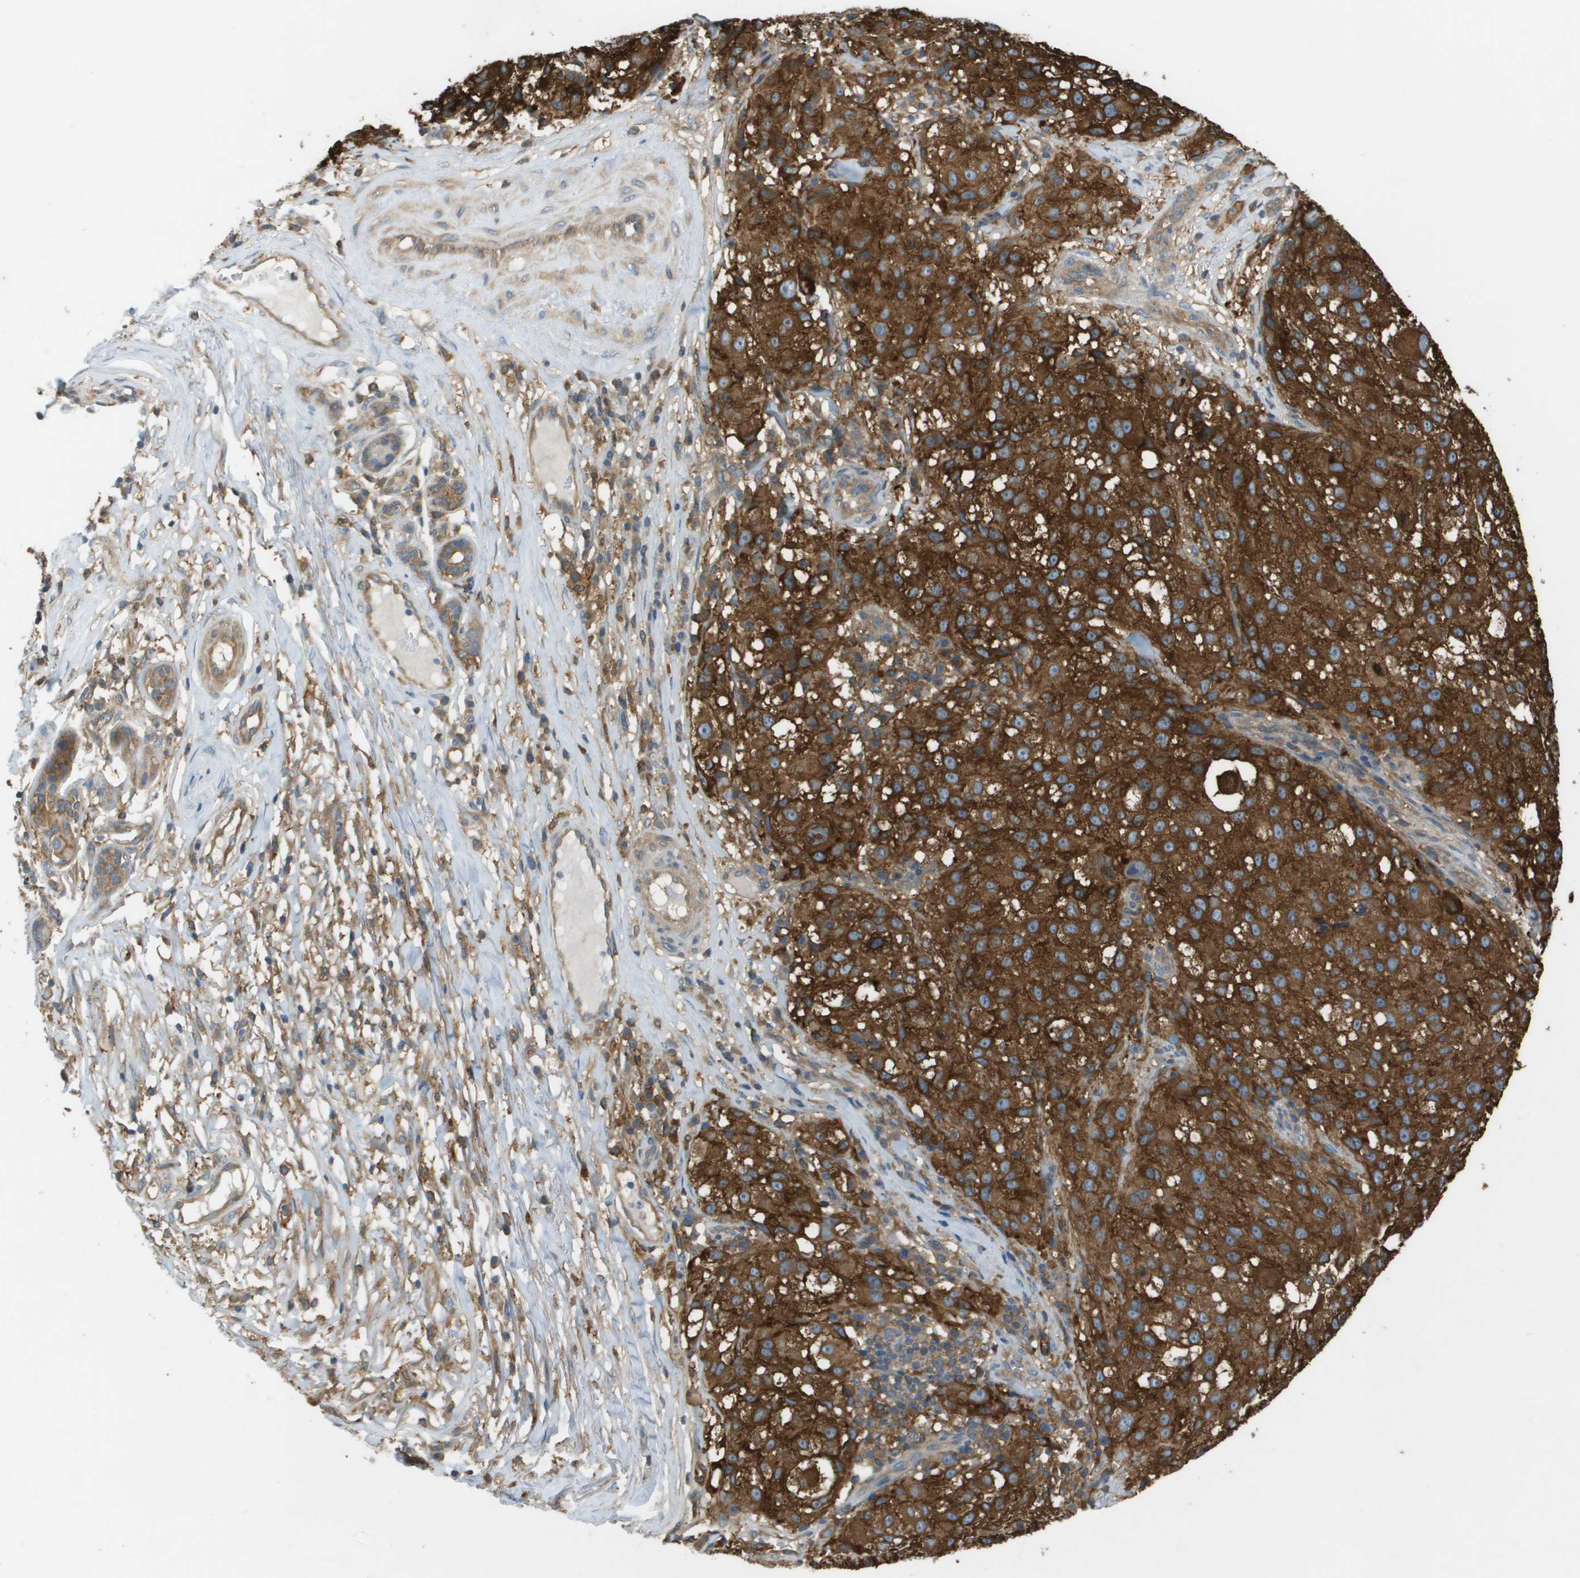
{"staining": {"intensity": "strong", "quantity": ">75%", "location": "cytoplasmic/membranous"}, "tissue": "melanoma", "cell_type": "Tumor cells", "image_type": "cancer", "snomed": [{"axis": "morphology", "description": "Necrosis, NOS"}, {"axis": "morphology", "description": "Malignant melanoma, NOS"}, {"axis": "topography", "description": "Skin"}], "caption": "A brown stain shows strong cytoplasmic/membranous positivity of a protein in human melanoma tumor cells.", "gene": "CORO1B", "patient": {"sex": "female", "age": 87}}